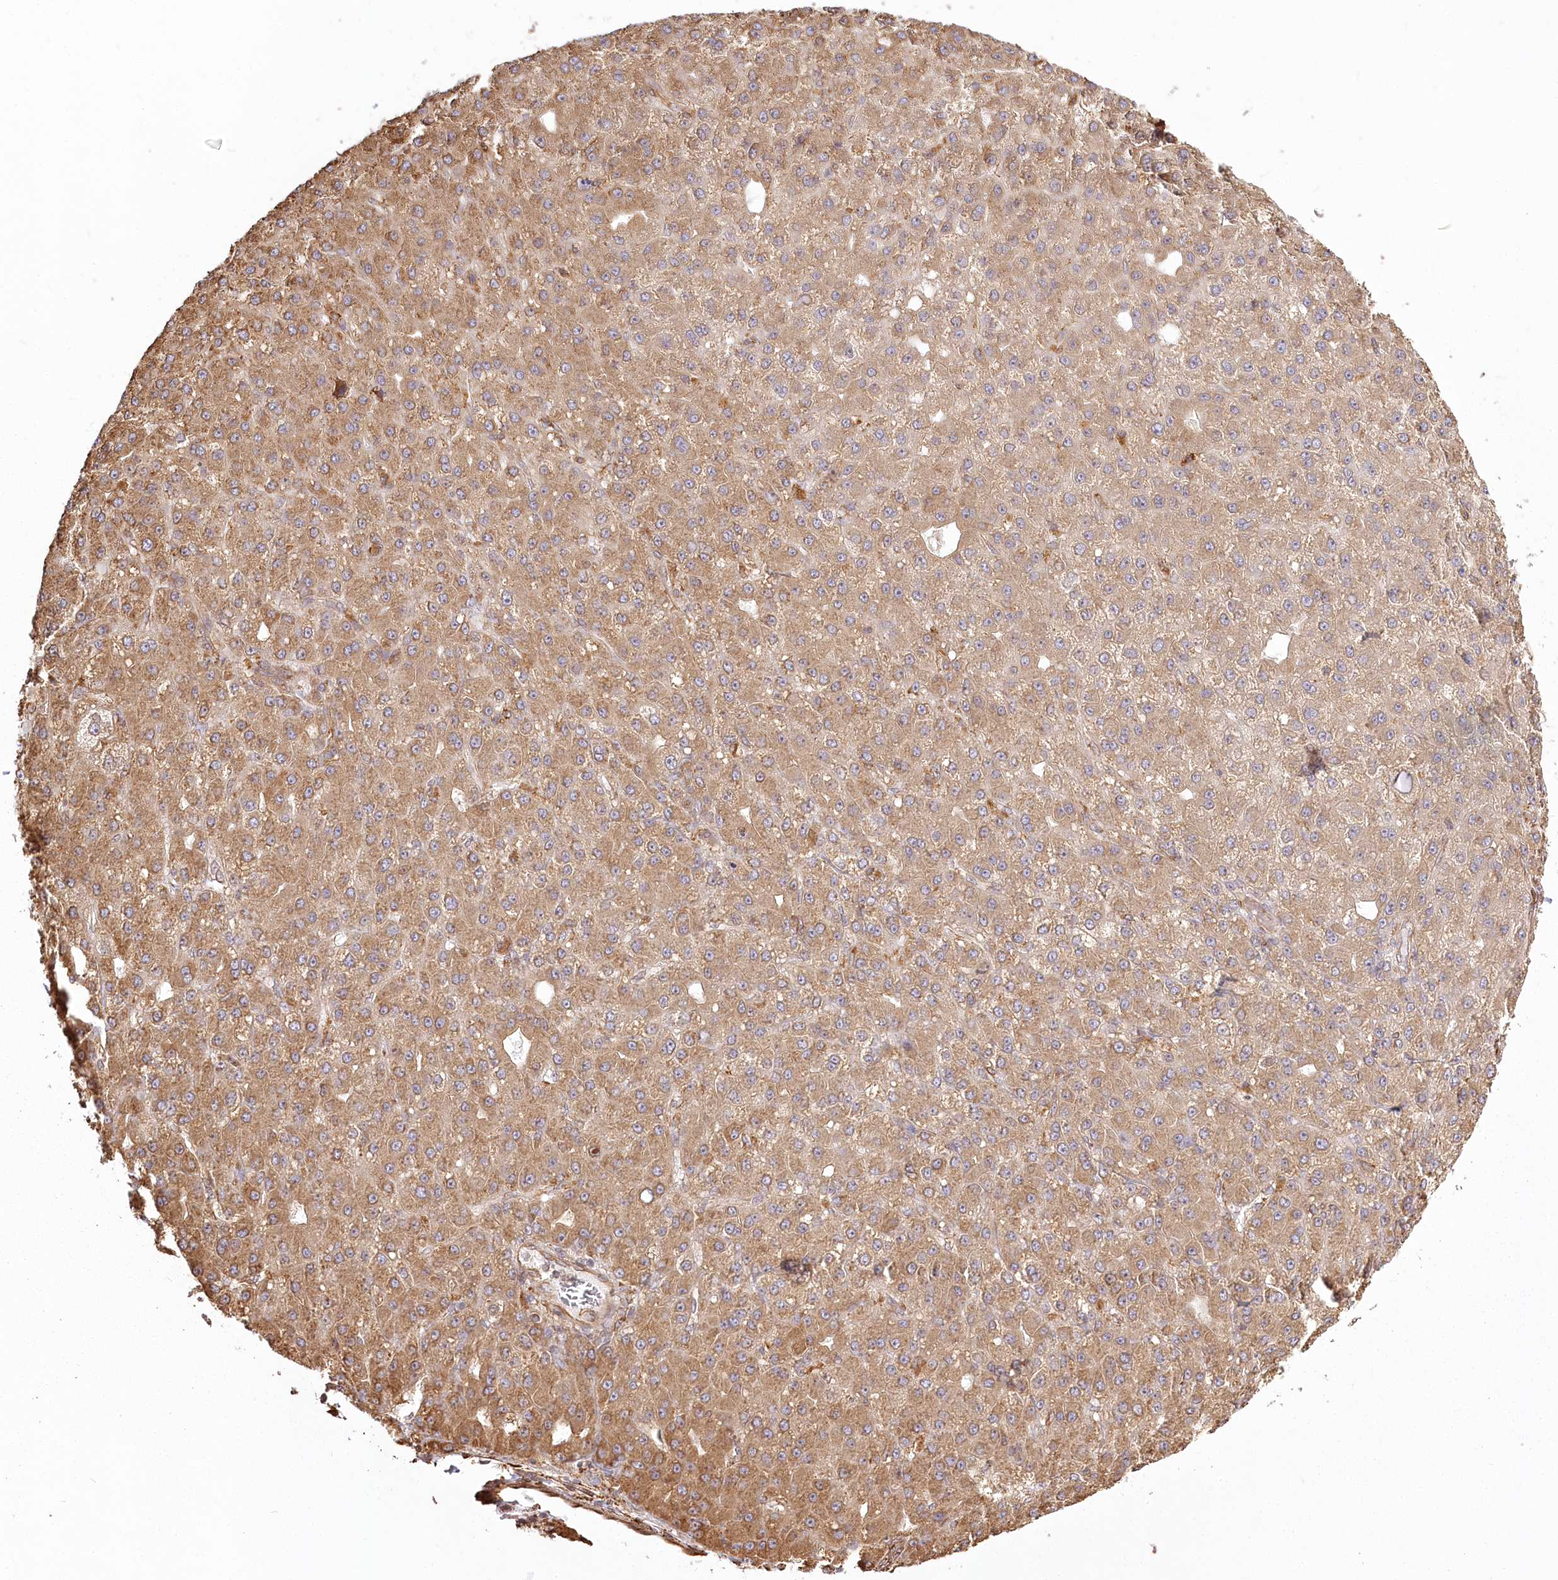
{"staining": {"intensity": "moderate", "quantity": "25%-75%", "location": "cytoplasmic/membranous"}, "tissue": "liver cancer", "cell_type": "Tumor cells", "image_type": "cancer", "snomed": [{"axis": "morphology", "description": "Carcinoma, Hepatocellular, NOS"}, {"axis": "topography", "description": "Liver"}], "caption": "DAB (3,3'-diaminobenzidine) immunohistochemical staining of human liver cancer (hepatocellular carcinoma) reveals moderate cytoplasmic/membranous protein expression in approximately 25%-75% of tumor cells.", "gene": "FAM13A", "patient": {"sex": "male", "age": 67}}